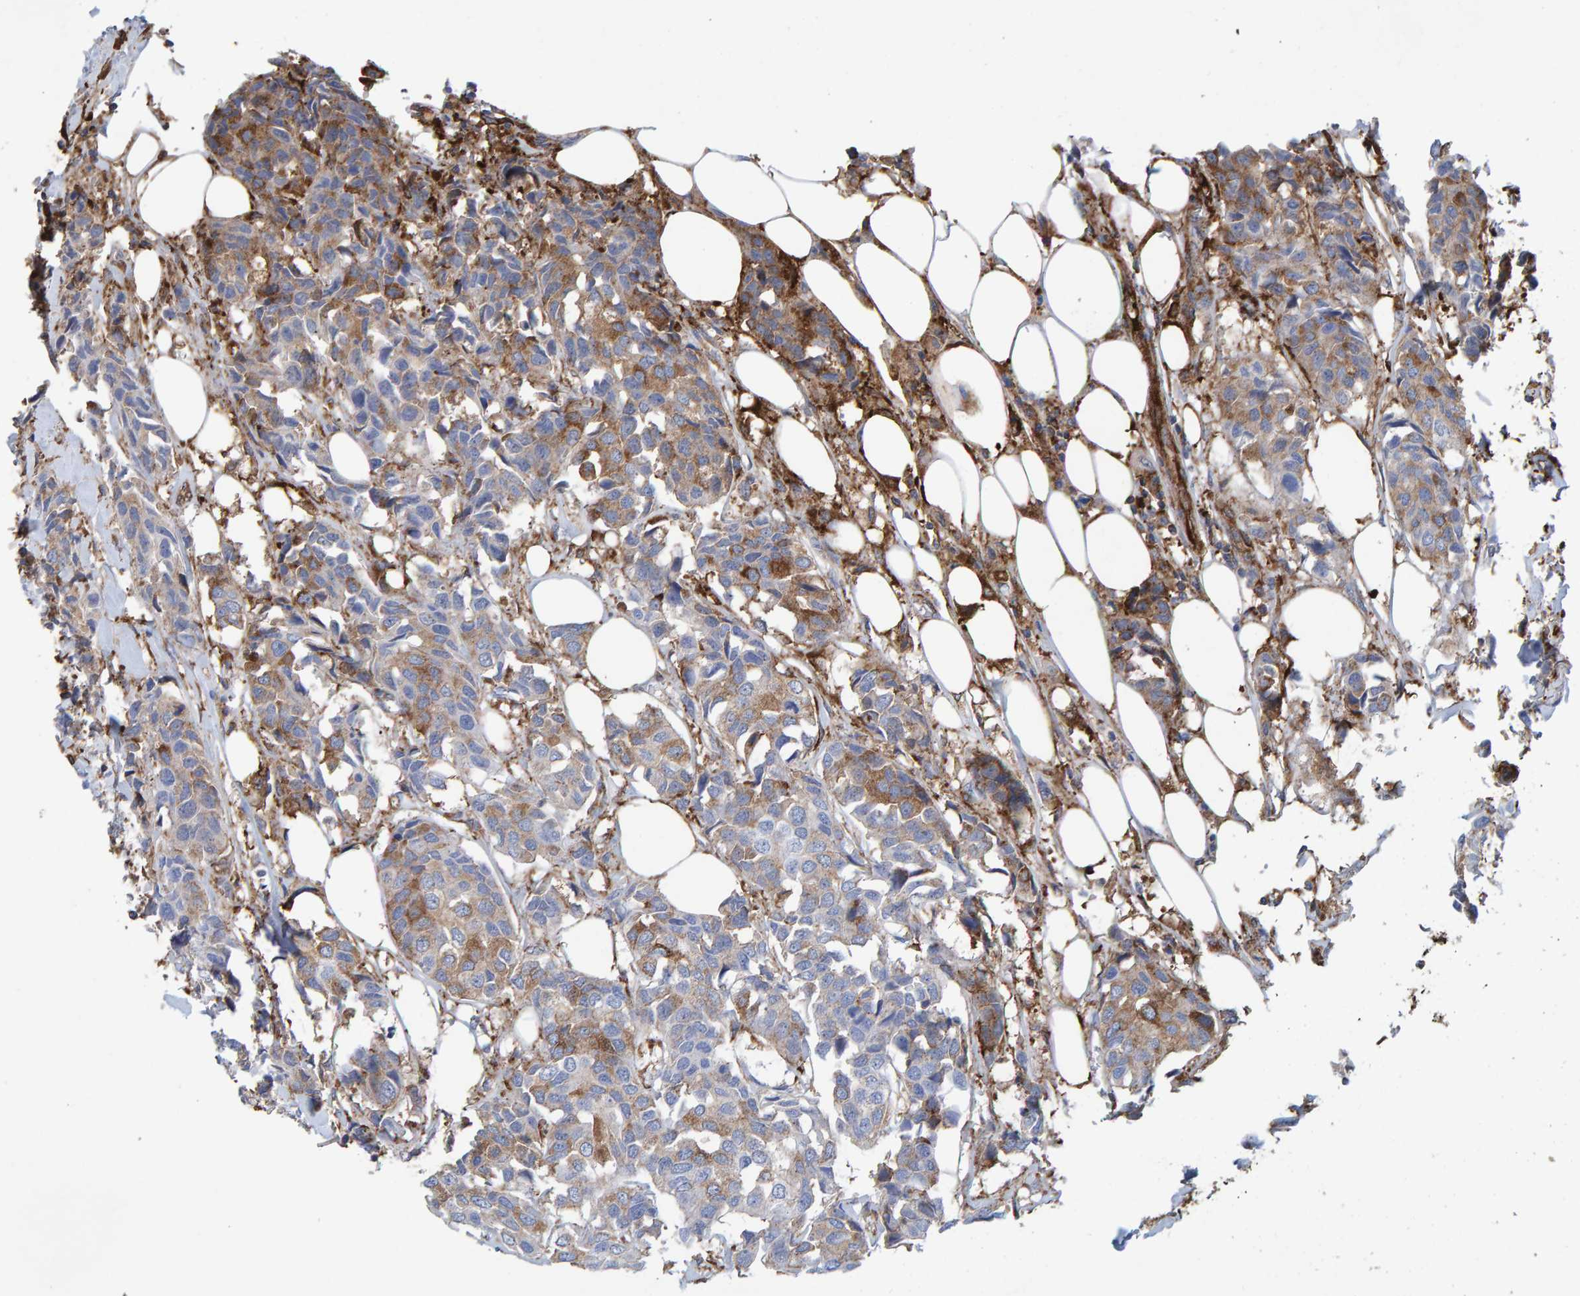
{"staining": {"intensity": "moderate", "quantity": "25%-75%", "location": "cytoplasmic/membranous"}, "tissue": "breast cancer", "cell_type": "Tumor cells", "image_type": "cancer", "snomed": [{"axis": "morphology", "description": "Duct carcinoma"}, {"axis": "topography", "description": "Breast"}], "caption": "Immunohistochemistry (IHC) histopathology image of neoplastic tissue: breast cancer (invasive ductal carcinoma) stained using immunohistochemistry exhibits medium levels of moderate protein expression localized specifically in the cytoplasmic/membranous of tumor cells, appearing as a cytoplasmic/membranous brown color.", "gene": "MVP", "patient": {"sex": "female", "age": 80}}